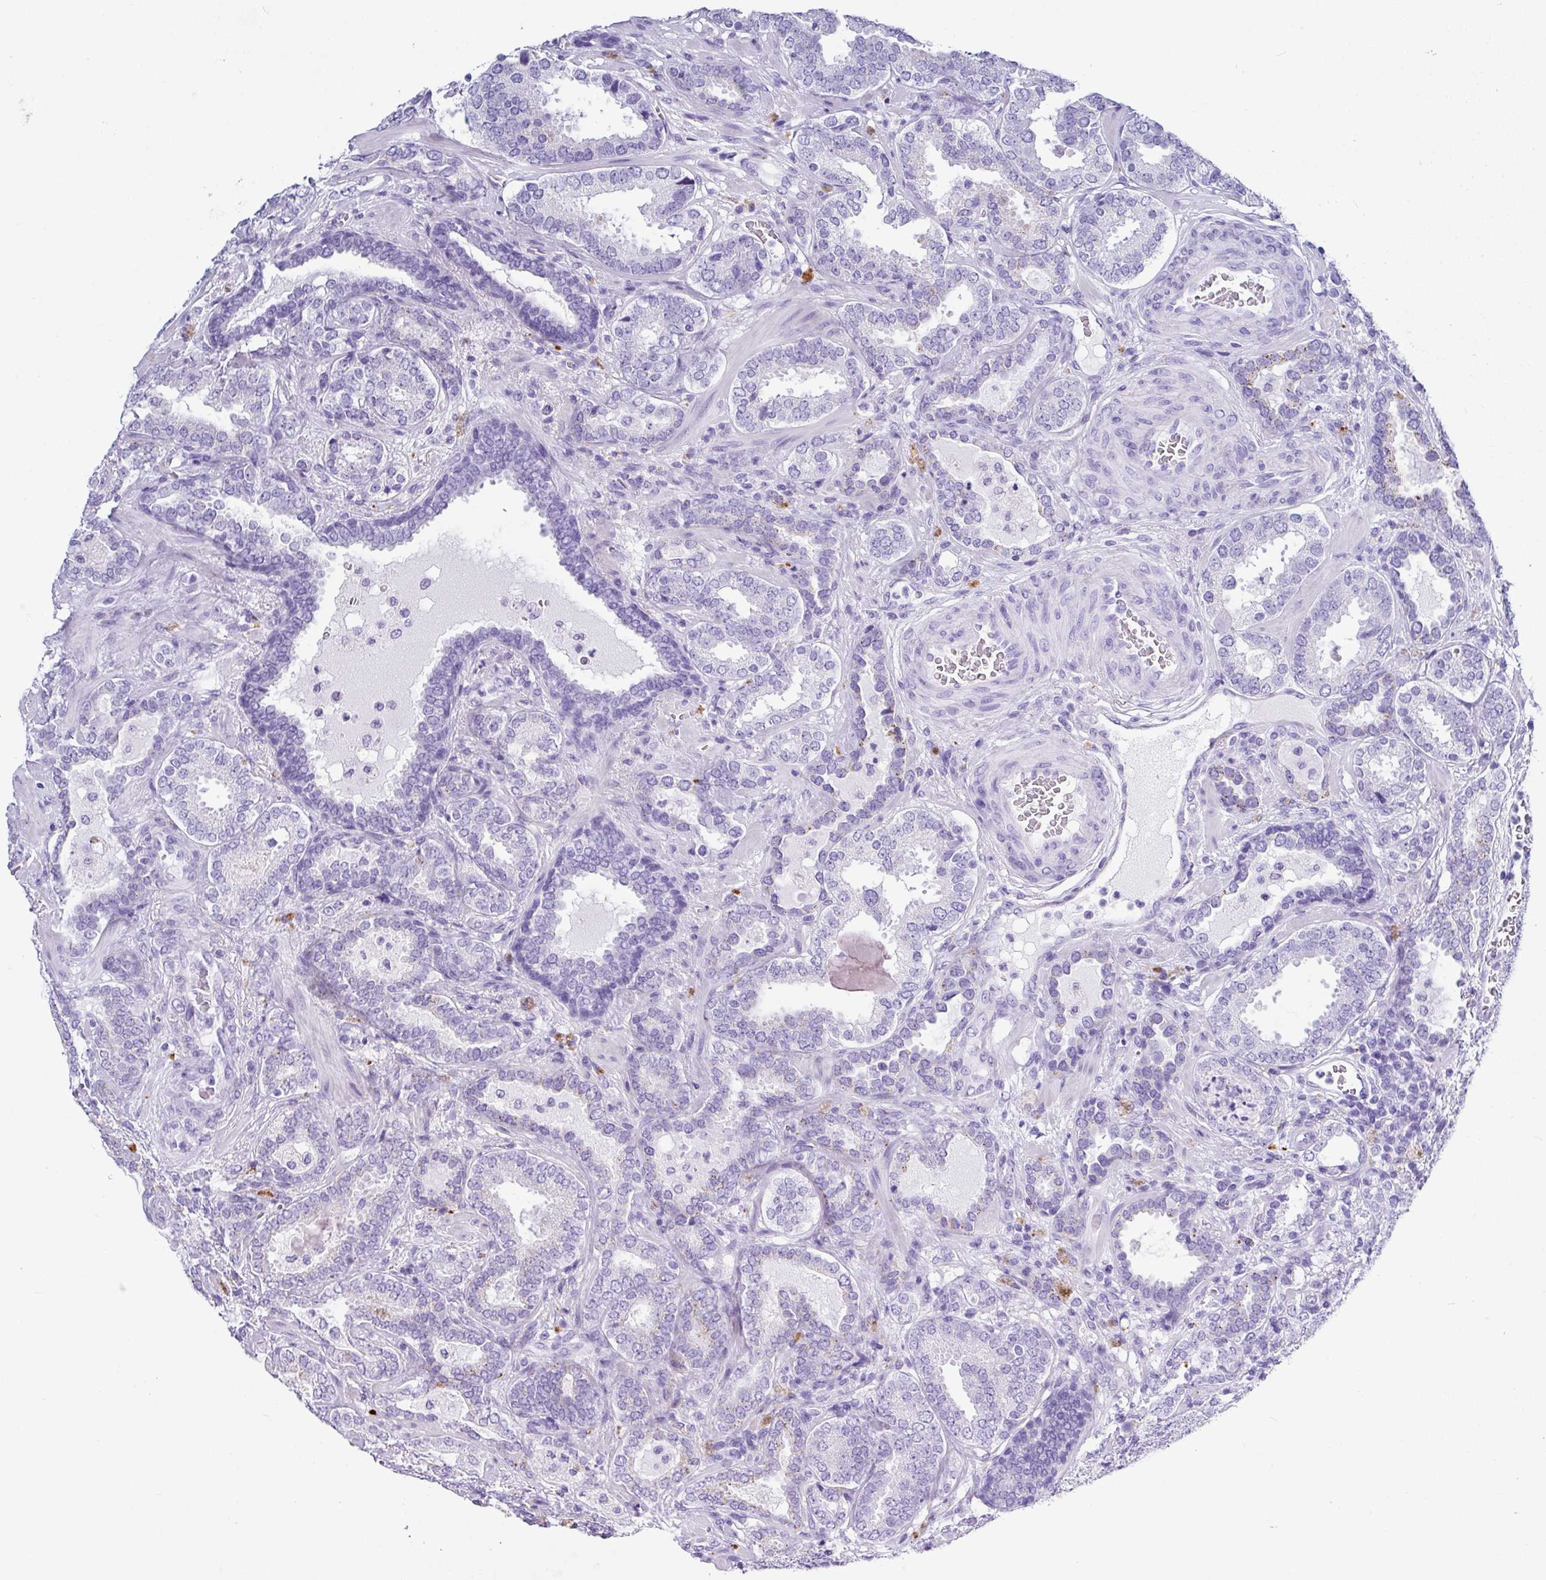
{"staining": {"intensity": "negative", "quantity": "none", "location": "none"}, "tissue": "prostate cancer", "cell_type": "Tumor cells", "image_type": "cancer", "snomed": [{"axis": "morphology", "description": "Adenocarcinoma, High grade"}, {"axis": "topography", "description": "Prostate"}], "caption": "A photomicrograph of adenocarcinoma (high-grade) (prostate) stained for a protein displays no brown staining in tumor cells. The staining was performed using DAB to visualize the protein expression in brown, while the nuclei were stained in blue with hematoxylin (Magnification: 20x).", "gene": "ZG16", "patient": {"sex": "male", "age": 65}}